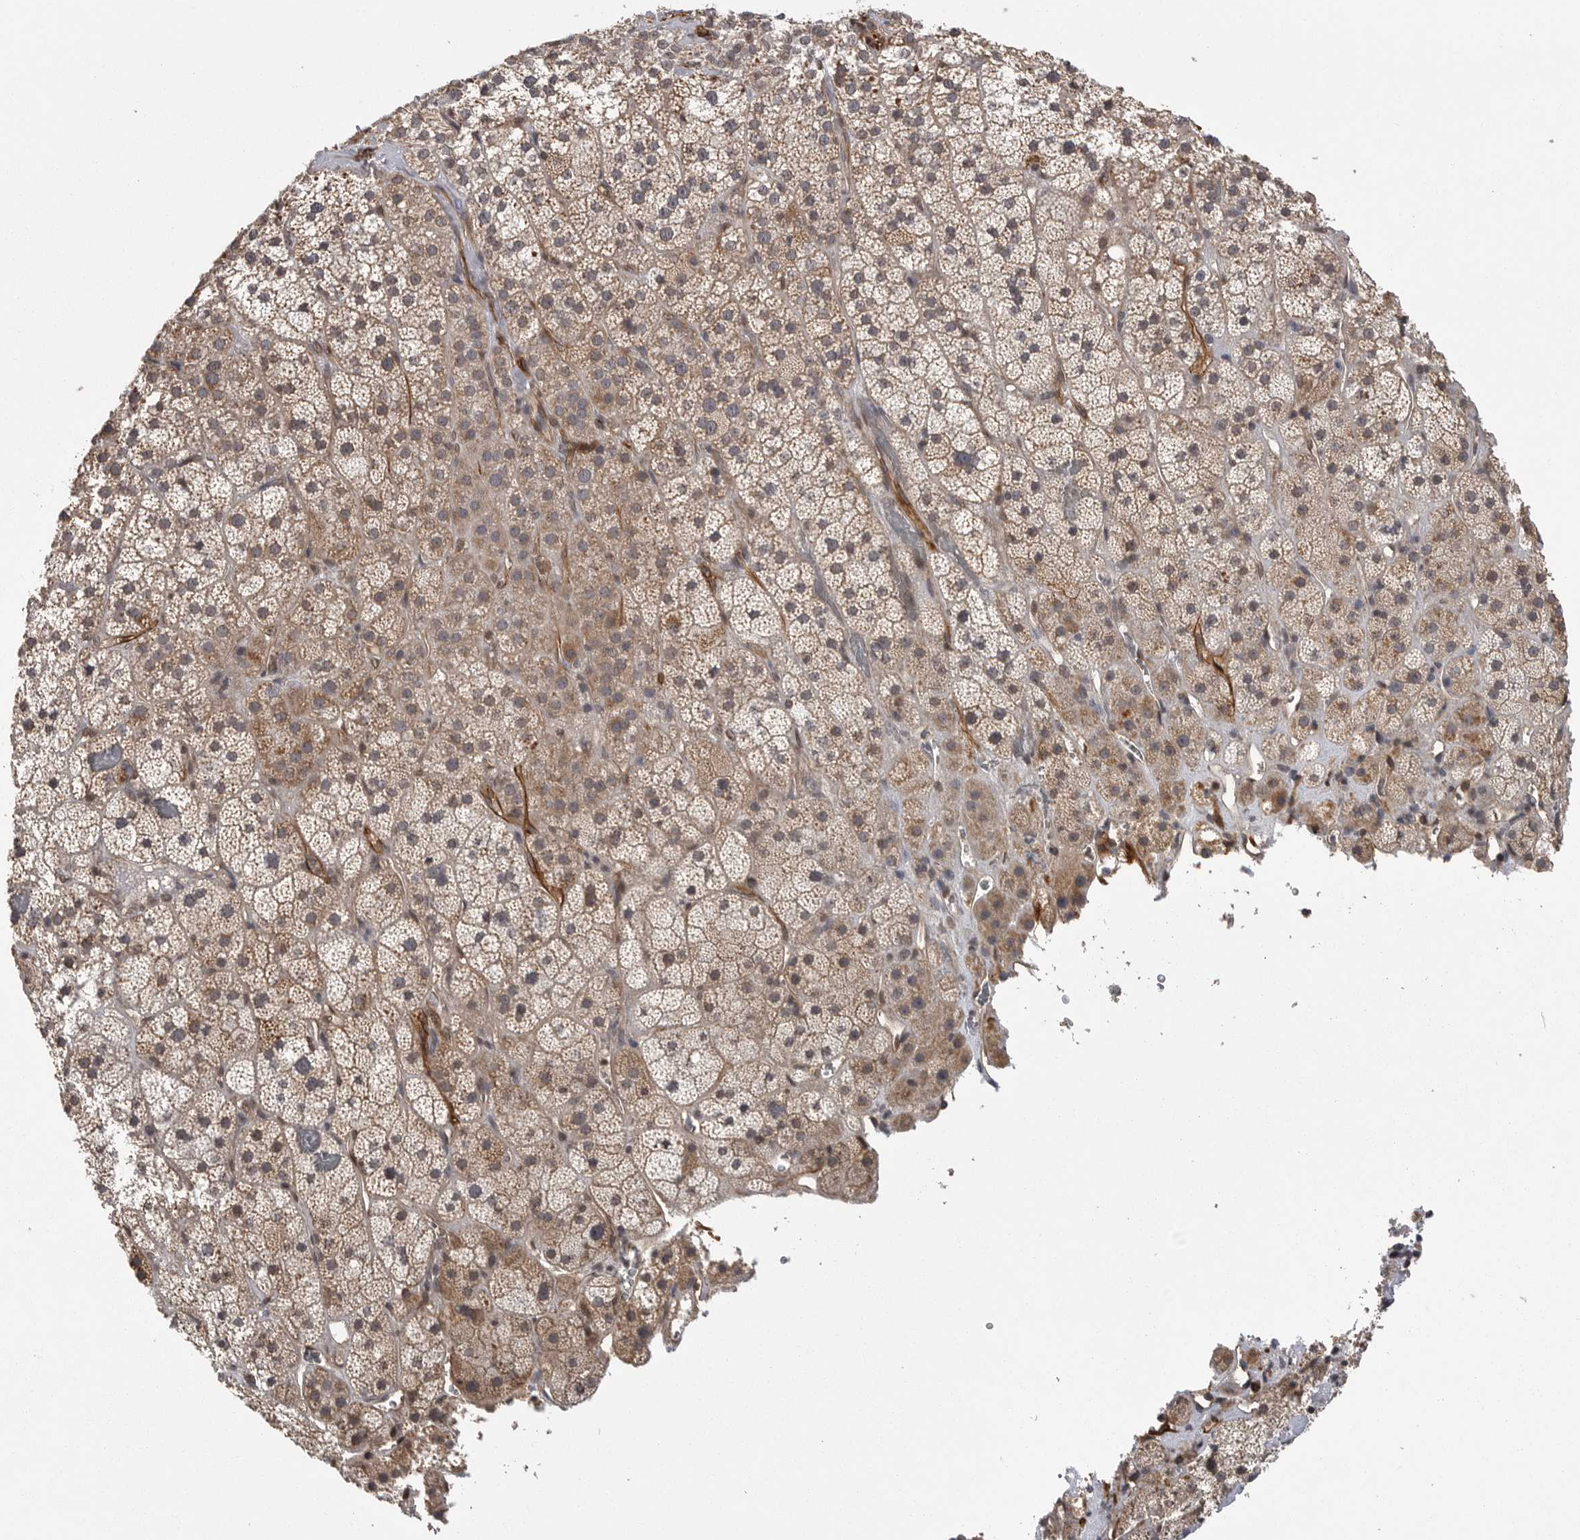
{"staining": {"intensity": "weak", "quantity": ">75%", "location": "cytoplasmic/membranous"}, "tissue": "adrenal gland", "cell_type": "Glandular cells", "image_type": "normal", "snomed": [{"axis": "morphology", "description": "Normal tissue, NOS"}, {"axis": "topography", "description": "Adrenal gland"}], "caption": "This histopathology image displays benign adrenal gland stained with immunohistochemistry (IHC) to label a protein in brown. The cytoplasmic/membranous of glandular cells show weak positivity for the protein. Nuclei are counter-stained blue.", "gene": "NECTIN1", "patient": {"sex": "male", "age": 57}}